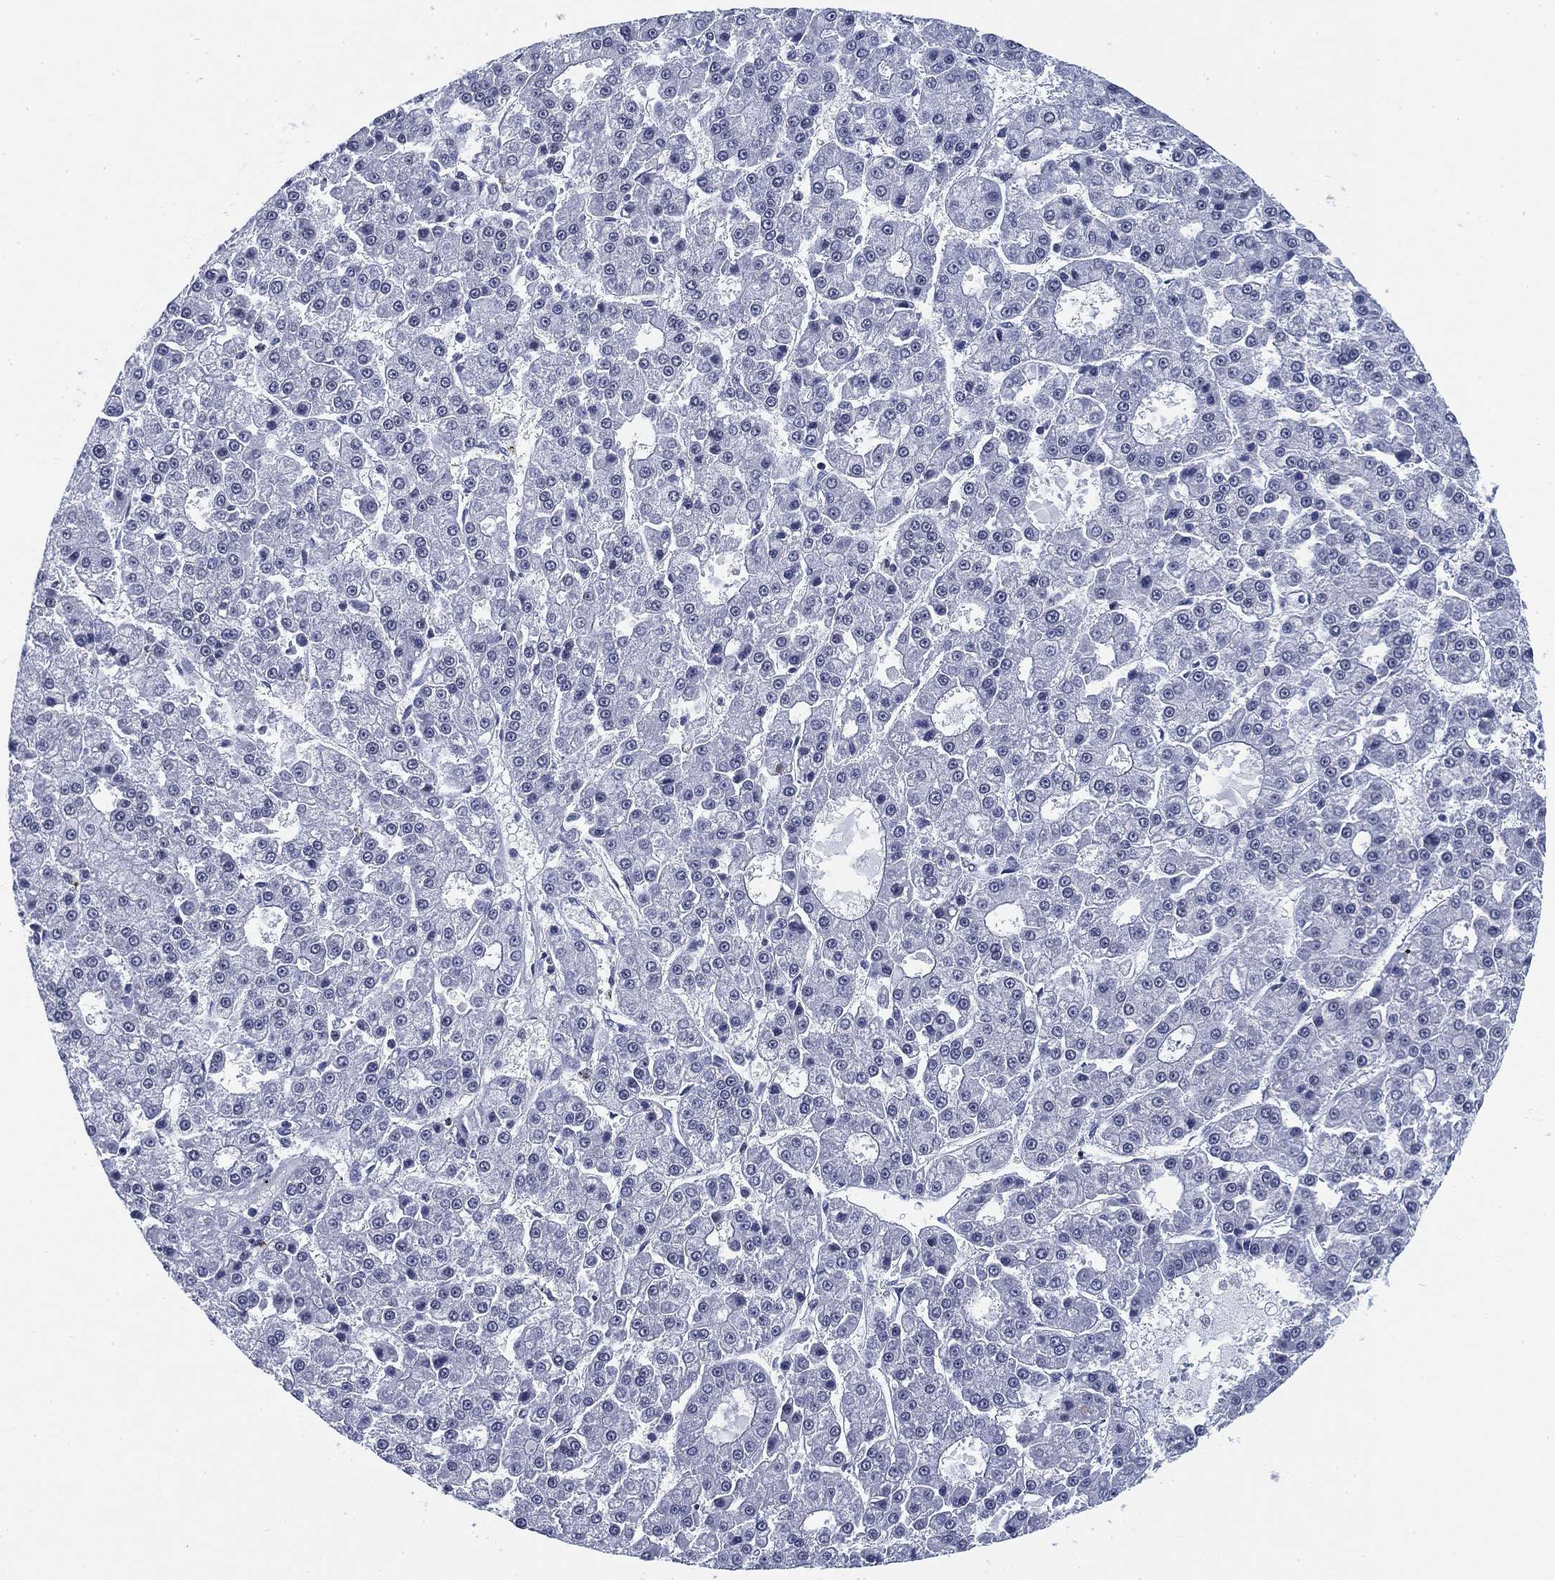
{"staining": {"intensity": "negative", "quantity": "none", "location": "none"}, "tissue": "liver cancer", "cell_type": "Tumor cells", "image_type": "cancer", "snomed": [{"axis": "morphology", "description": "Carcinoma, Hepatocellular, NOS"}, {"axis": "topography", "description": "Liver"}], "caption": "IHC histopathology image of liver cancer (hepatocellular carcinoma) stained for a protein (brown), which shows no positivity in tumor cells.", "gene": "FYB1", "patient": {"sex": "male", "age": 70}}